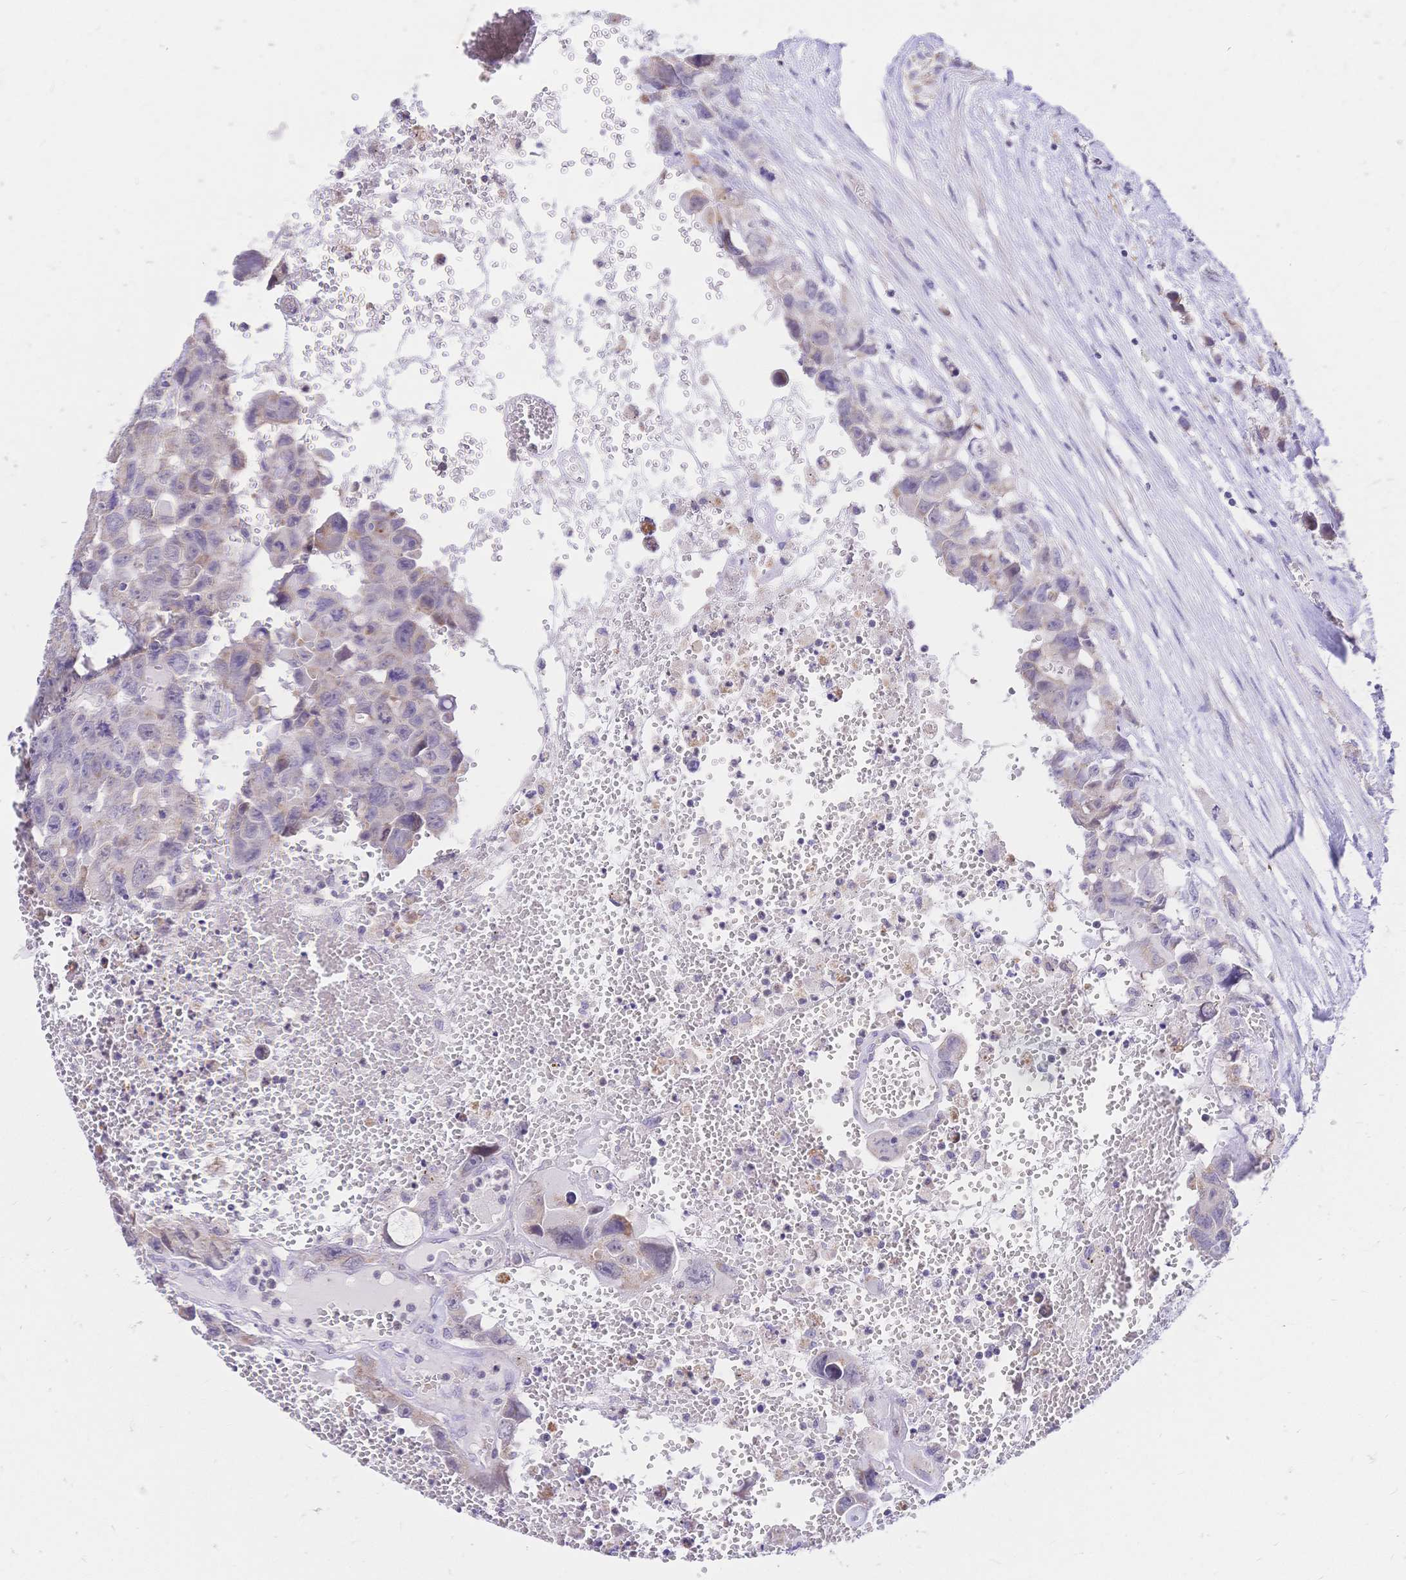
{"staining": {"intensity": "negative", "quantity": "none", "location": "none"}, "tissue": "testis cancer", "cell_type": "Tumor cells", "image_type": "cancer", "snomed": [{"axis": "morphology", "description": "Seminoma, NOS"}, {"axis": "topography", "description": "Testis"}], "caption": "Tumor cells are negative for brown protein staining in testis seminoma.", "gene": "CLEC18B", "patient": {"sex": "male", "age": 26}}